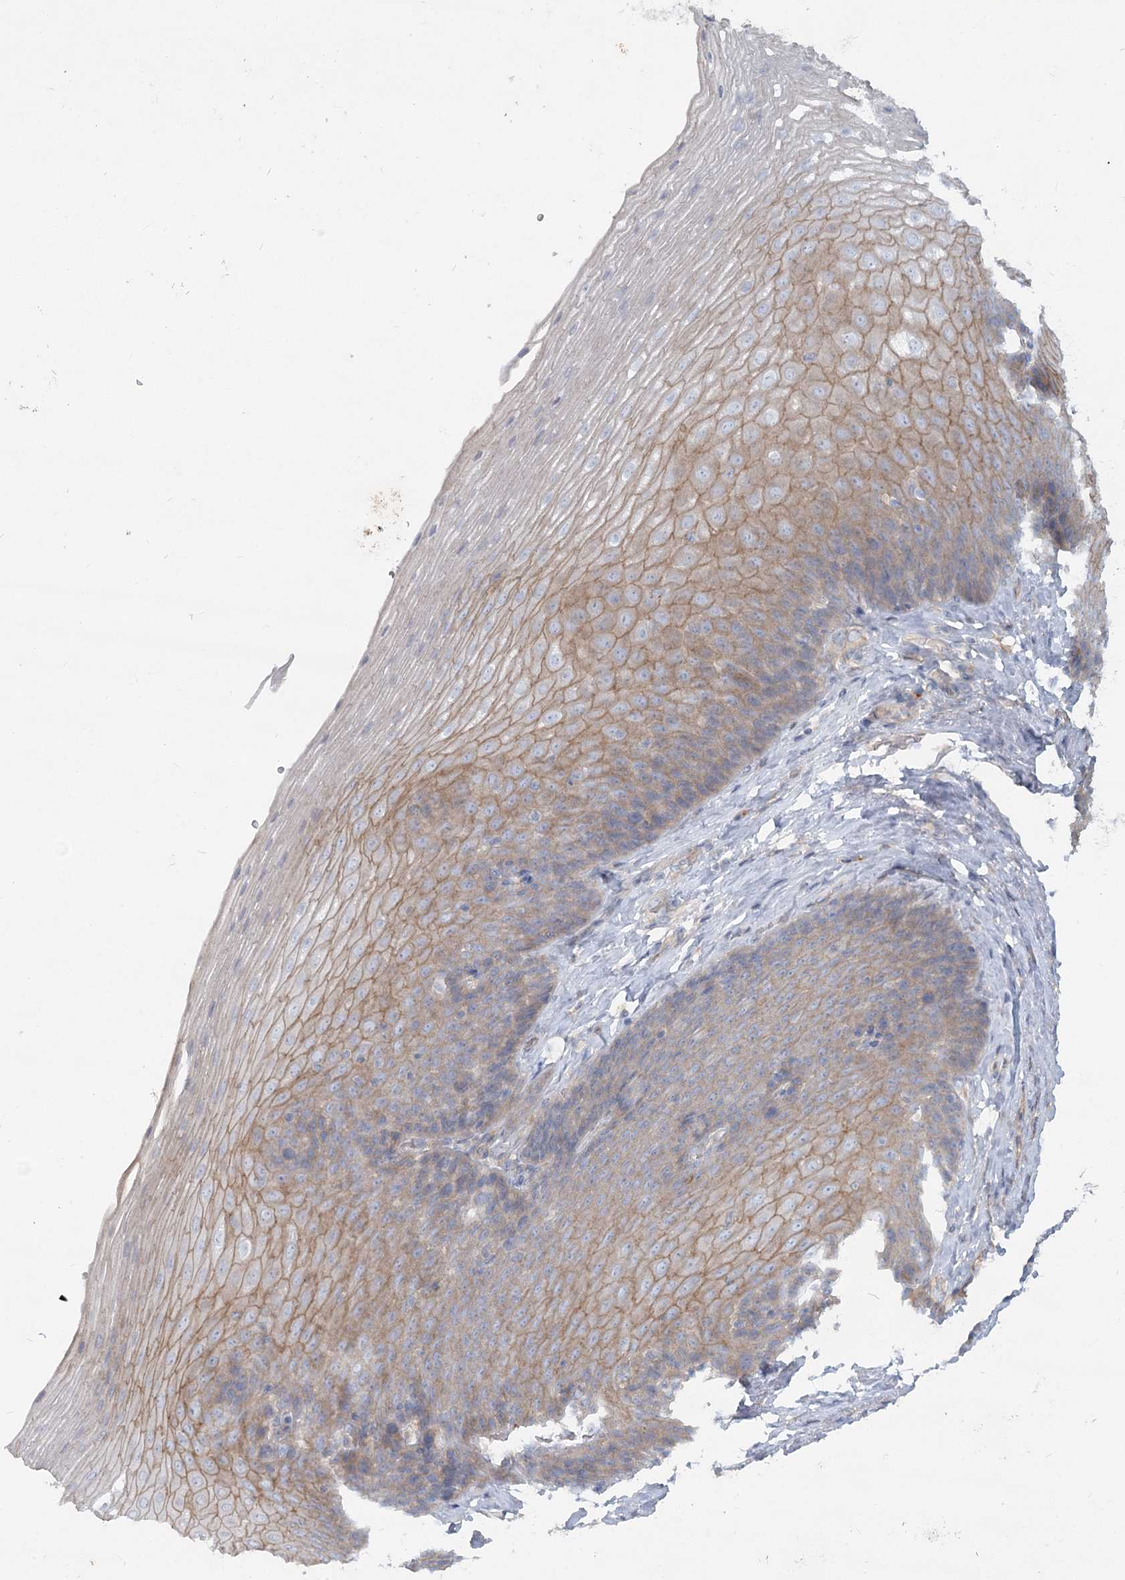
{"staining": {"intensity": "moderate", "quantity": "<25%", "location": "cytoplasmic/membranous"}, "tissue": "esophagus", "cell_type": "Squamous epithelial cells", "image_type": "normal", "snomed": [{"axis": "morphology", "description": "Normal tissue, NOS"}, {"axis": "topography", "description": "Esophagus"}], "caption": "High-power microscopy captured an immunohistochemistry (IHC) micrograph of normal esophagus, revealing moderate cytoplasmic/membranous staining in approximately <25% of squamous epithelial cells.", "gene": "DNMBP", "patient": {"sex": "female", "age": 66}}